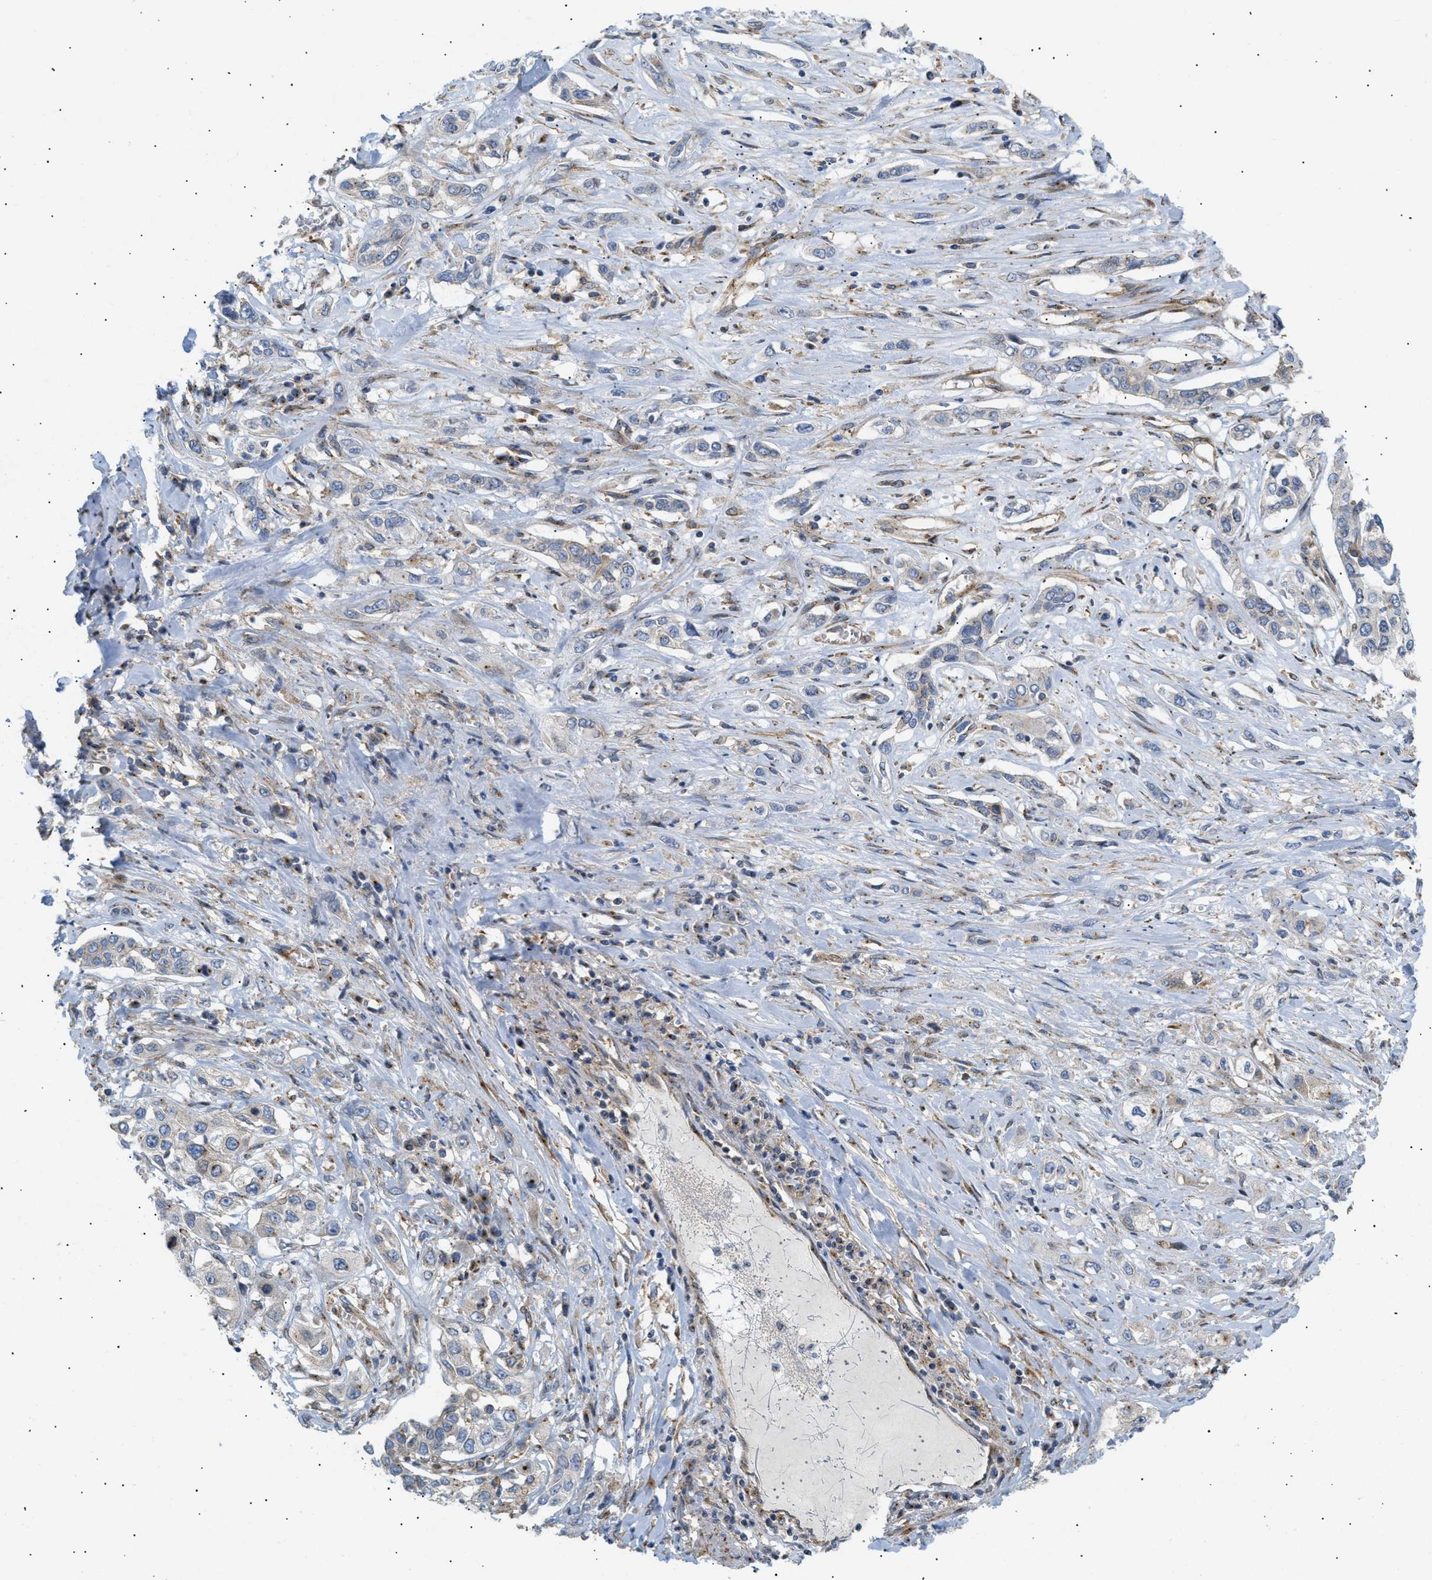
{"staining": {"intensity": "negative", "quantity": "none", "location": "none"}, "tissue": "lung cancer", "cell_type": "Tumor cells", "image_type": "cancer", "snomed": [{"axis": "morphology", "description": "Squamous cell carcinoma, NOS"}, {"axis": "topography", "description": "Lung"}], "caption": "High magnification brightfield microscopy of lung cancer (squamous cell carcinoma) stained with DAB (brown) and counterstained with hematoxylin (blue): tumor cells show no significant expression.", "gene": "DCTN4", "patient": {"sex": "male", "age": 71}}